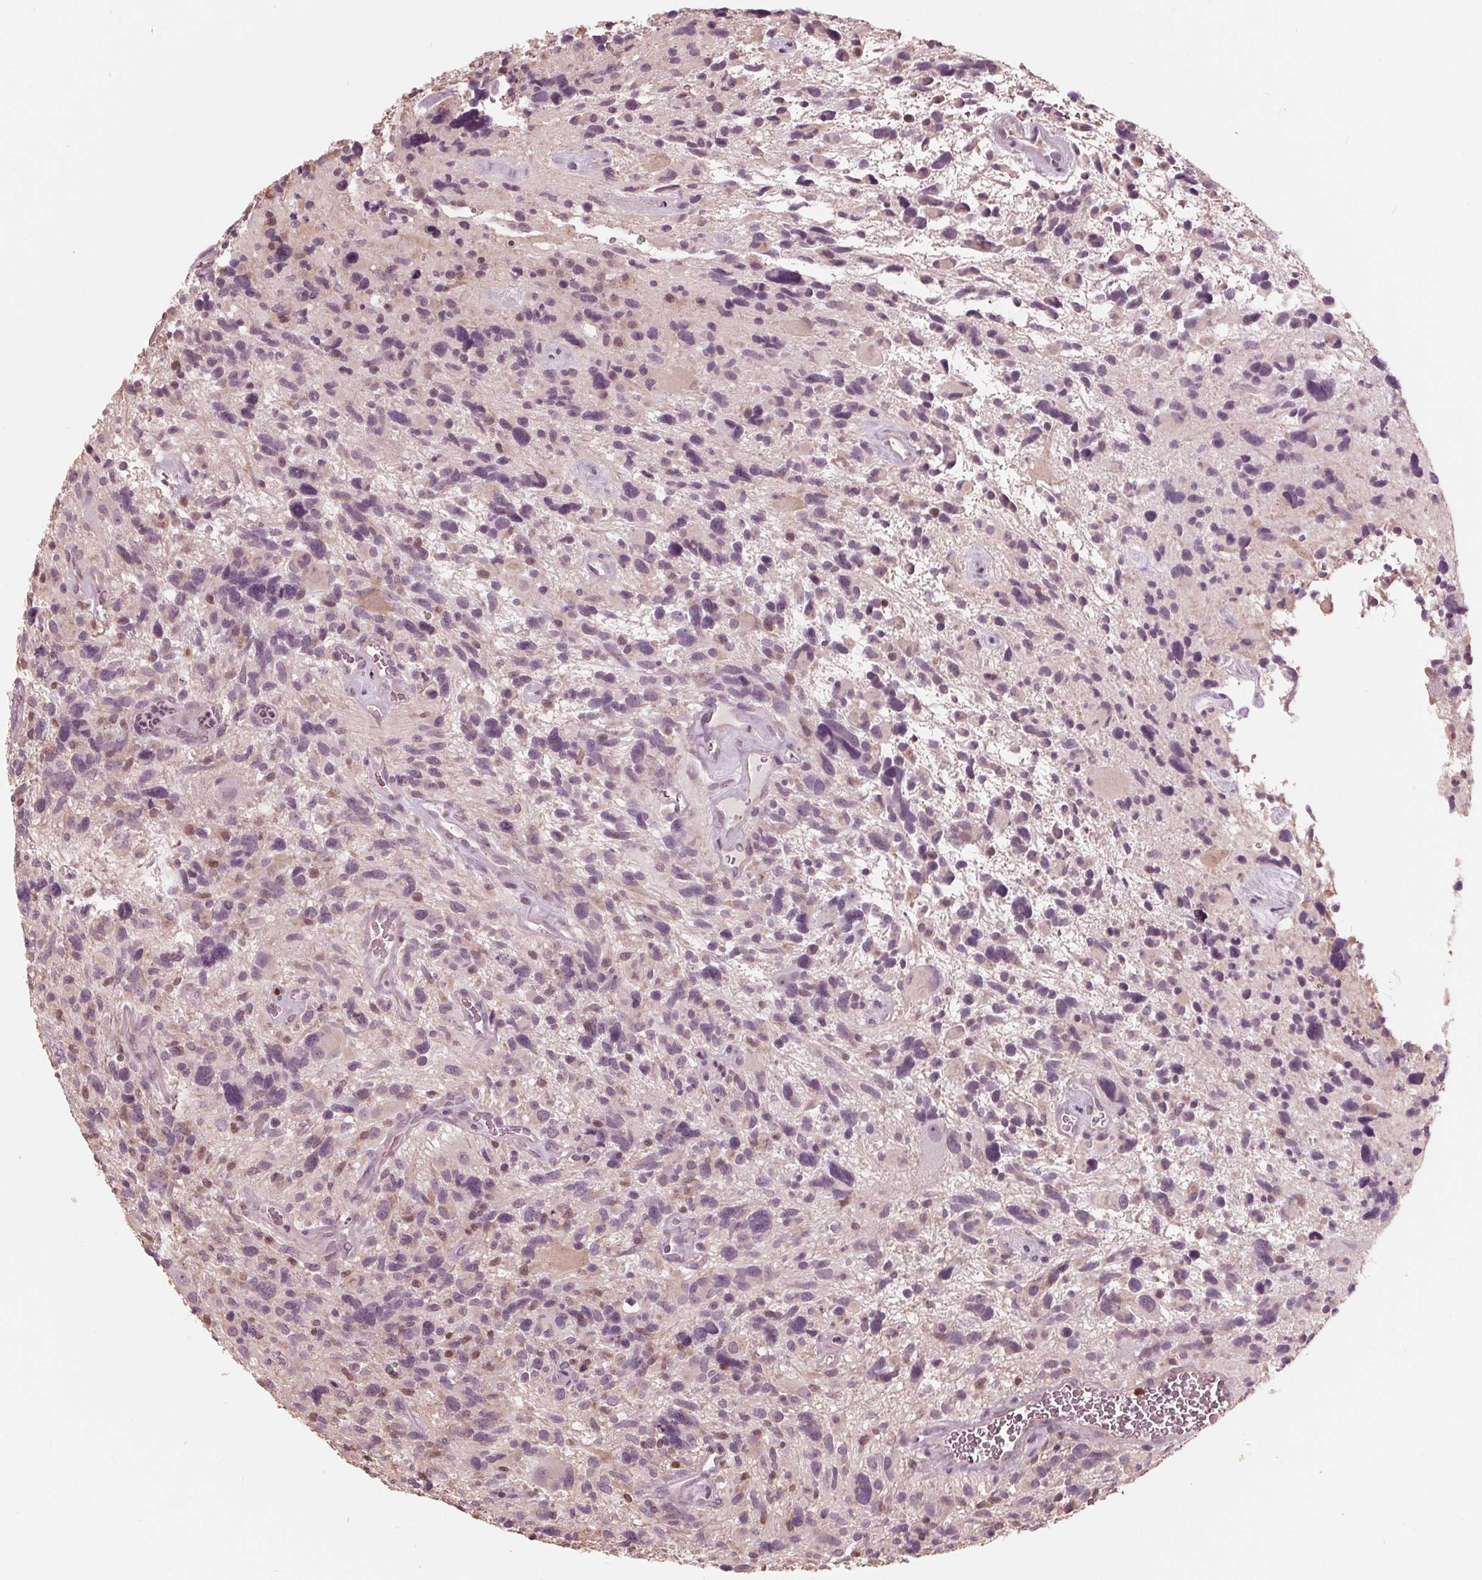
{"staining": {"intensity": "moderate", "quantity": "<25%", "location": "nuclear"}, "tissue": "glioma", "cell_type": "Tumor cells", "image_type": "cancer", "snomed": [{"axis": "morphology", "description": "Glioma, malignant, High grade"}, {"axis": "topography", "description": "Brain"}], "caption": "IHC image of neoplastic tissue: malignant high-grade glioma stained using immunohistochemistry (IHC) shows low levels of moderate protein expression localized specifically in the nuclear of tumor cells, appearing as a nuclear brown color.", "gene": "ING3", "patient": {"sex": "male", "age": 49}}